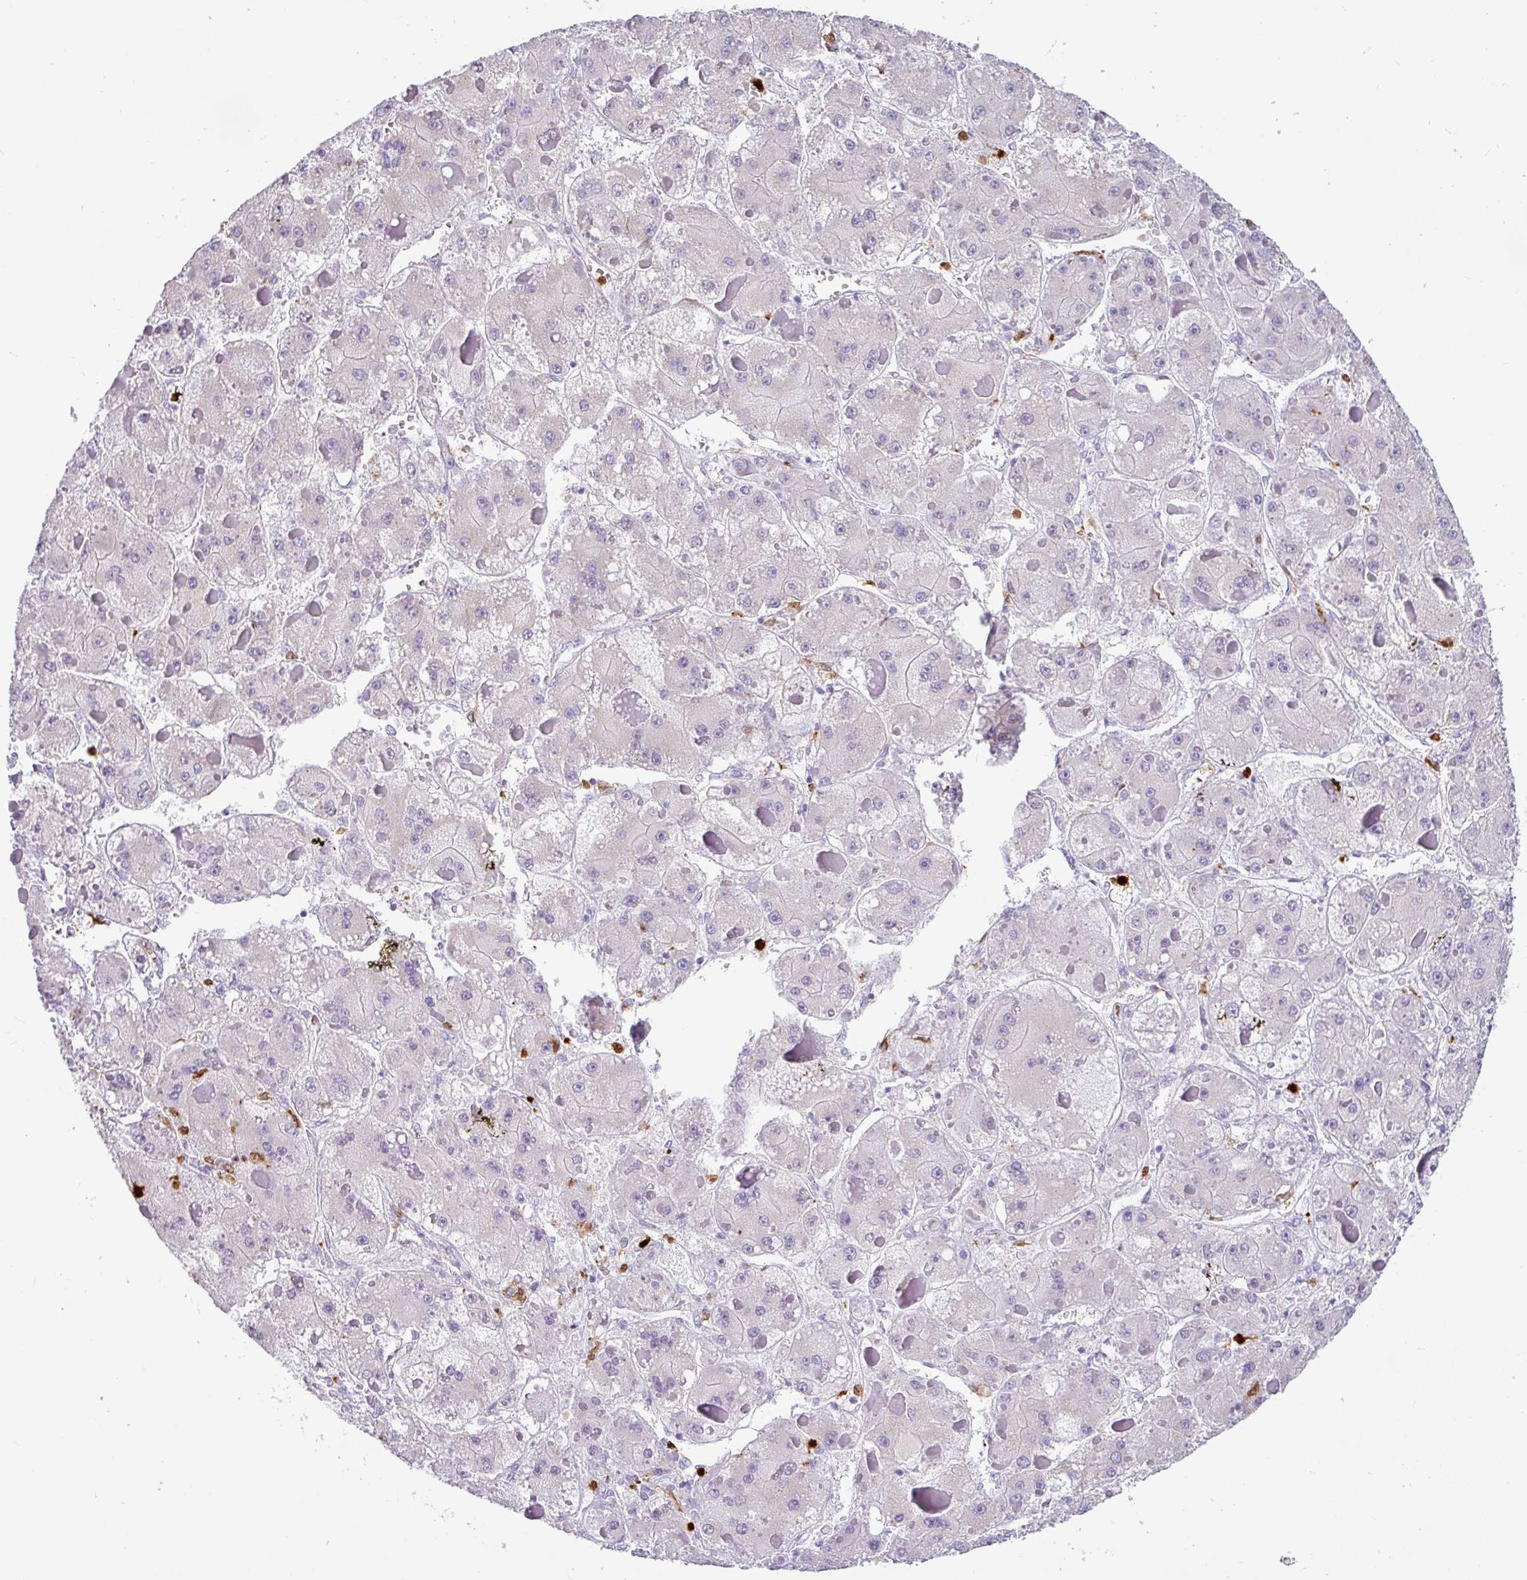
{"staining": {"intensity": "negative", "quantity": "none", "location": "none"}, "tissue": "liver cancer", "cell_type": "Tumor cells", "image_type": "cancer", "snomed": [{"axis": "morphology", "description": "Carcinoma, Hepatocellular, NOS"}, {"axis": "topography", "description": "Liver"}], "caption": "Liver hepatocellular carcinoma was stained to show a protein in brown. There is no significant positivity in tumor cells.", "gene": "SH2D3C", "patient": {"sex": "female", "age": 73}}